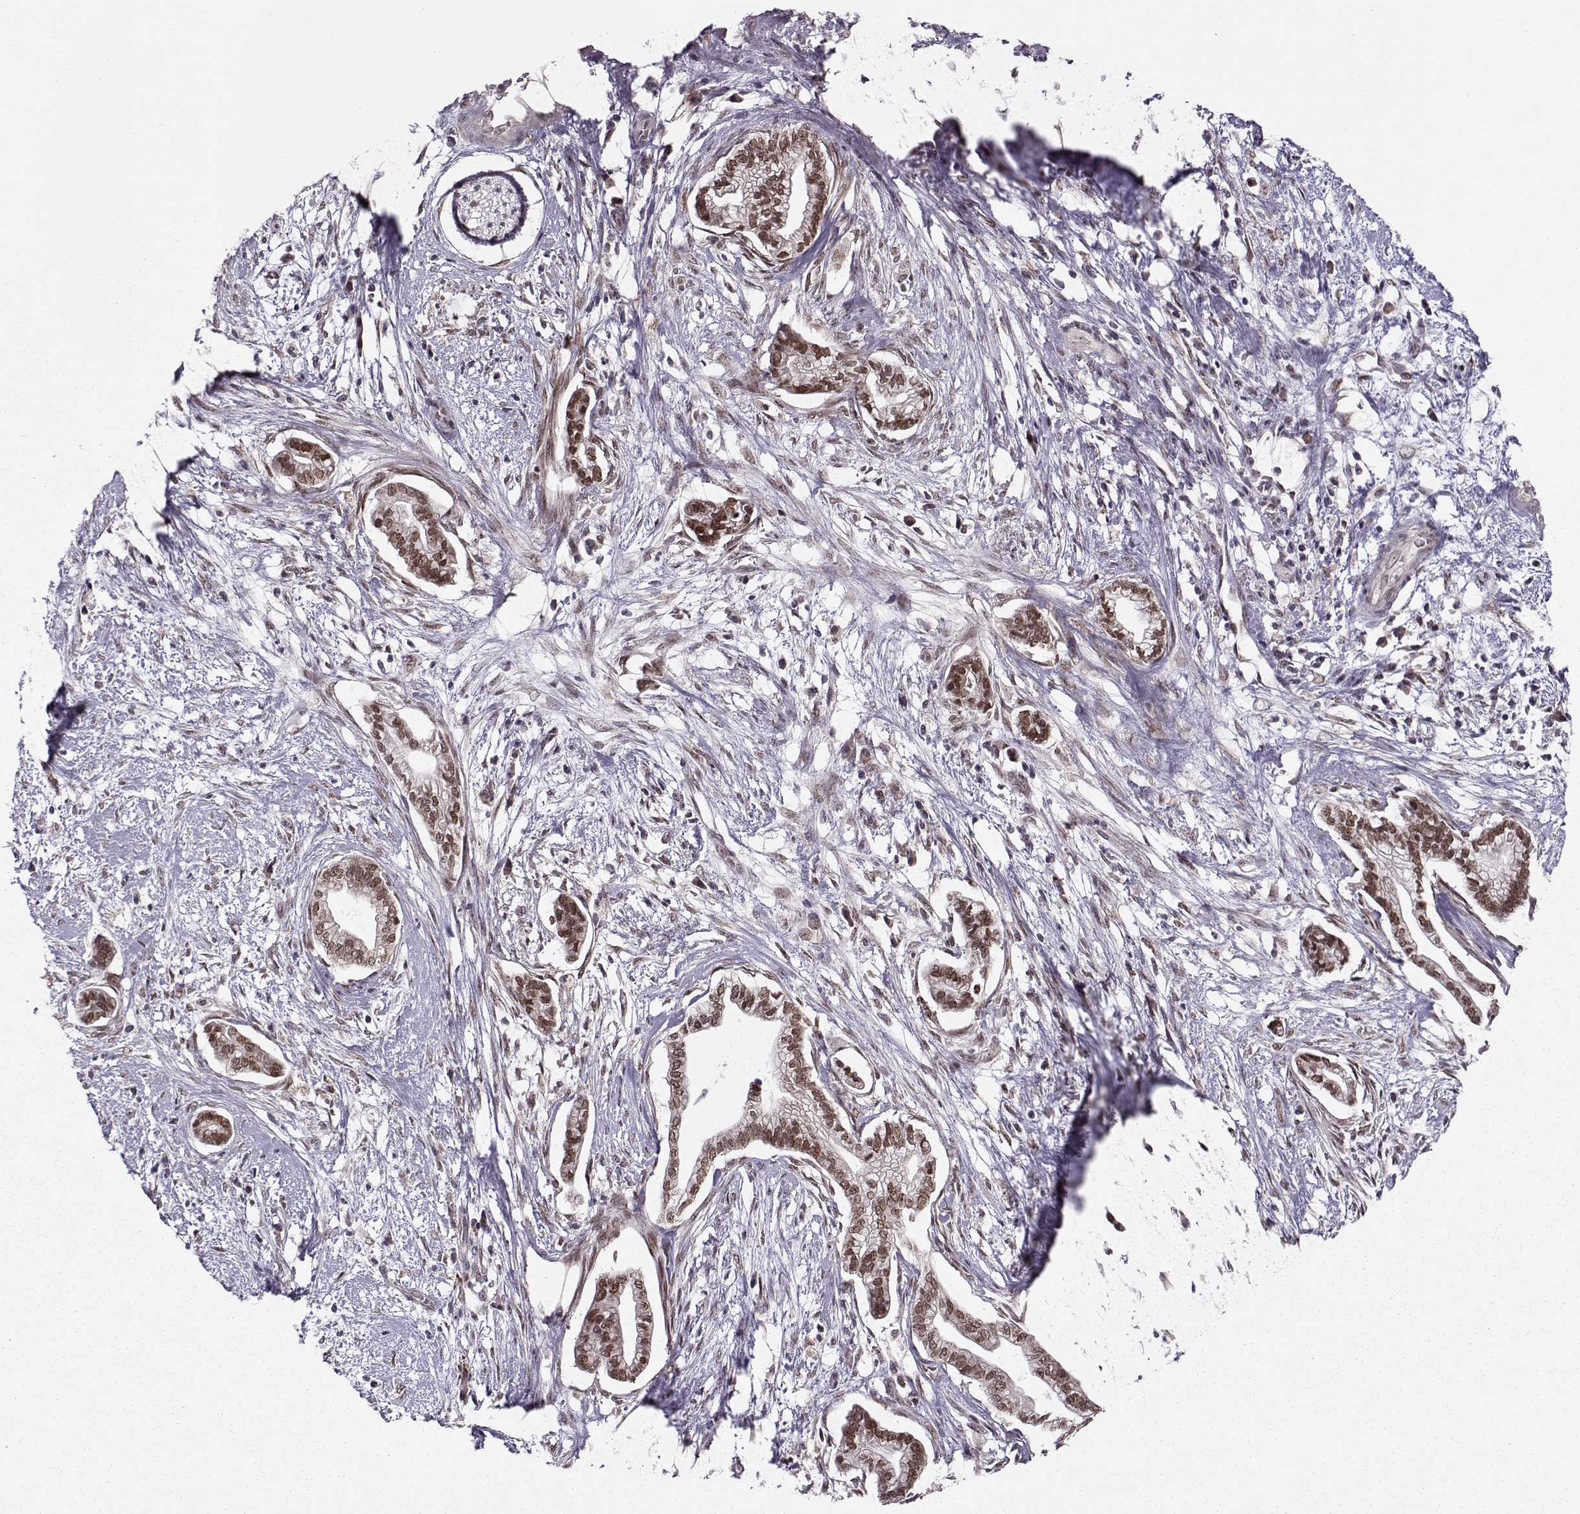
{"staining": {"intensity": "moderate", "quantity": ">75%", "location": "nuclear"}, "tissue": "cervical cancer", "cell_type": "Tumor cells", "image_type": "cancer", "snomed": [{"axis": "morphology", "description": "Adenocarcinoma, NOS"}, {"axis": "topography", "description": "Cervix"}], "caption": "A brown stain shows moderate nuclear staining of a protein in cervical cancer tumor cells. The staining is performed using DAB (3,3'-diaminobenzidine) brown chromogen to label protein expression. The nuclei are counter-stained blue using hematoxylin.", "gene": "RAI1", "patient": {"sex": "female", "age": 62}}